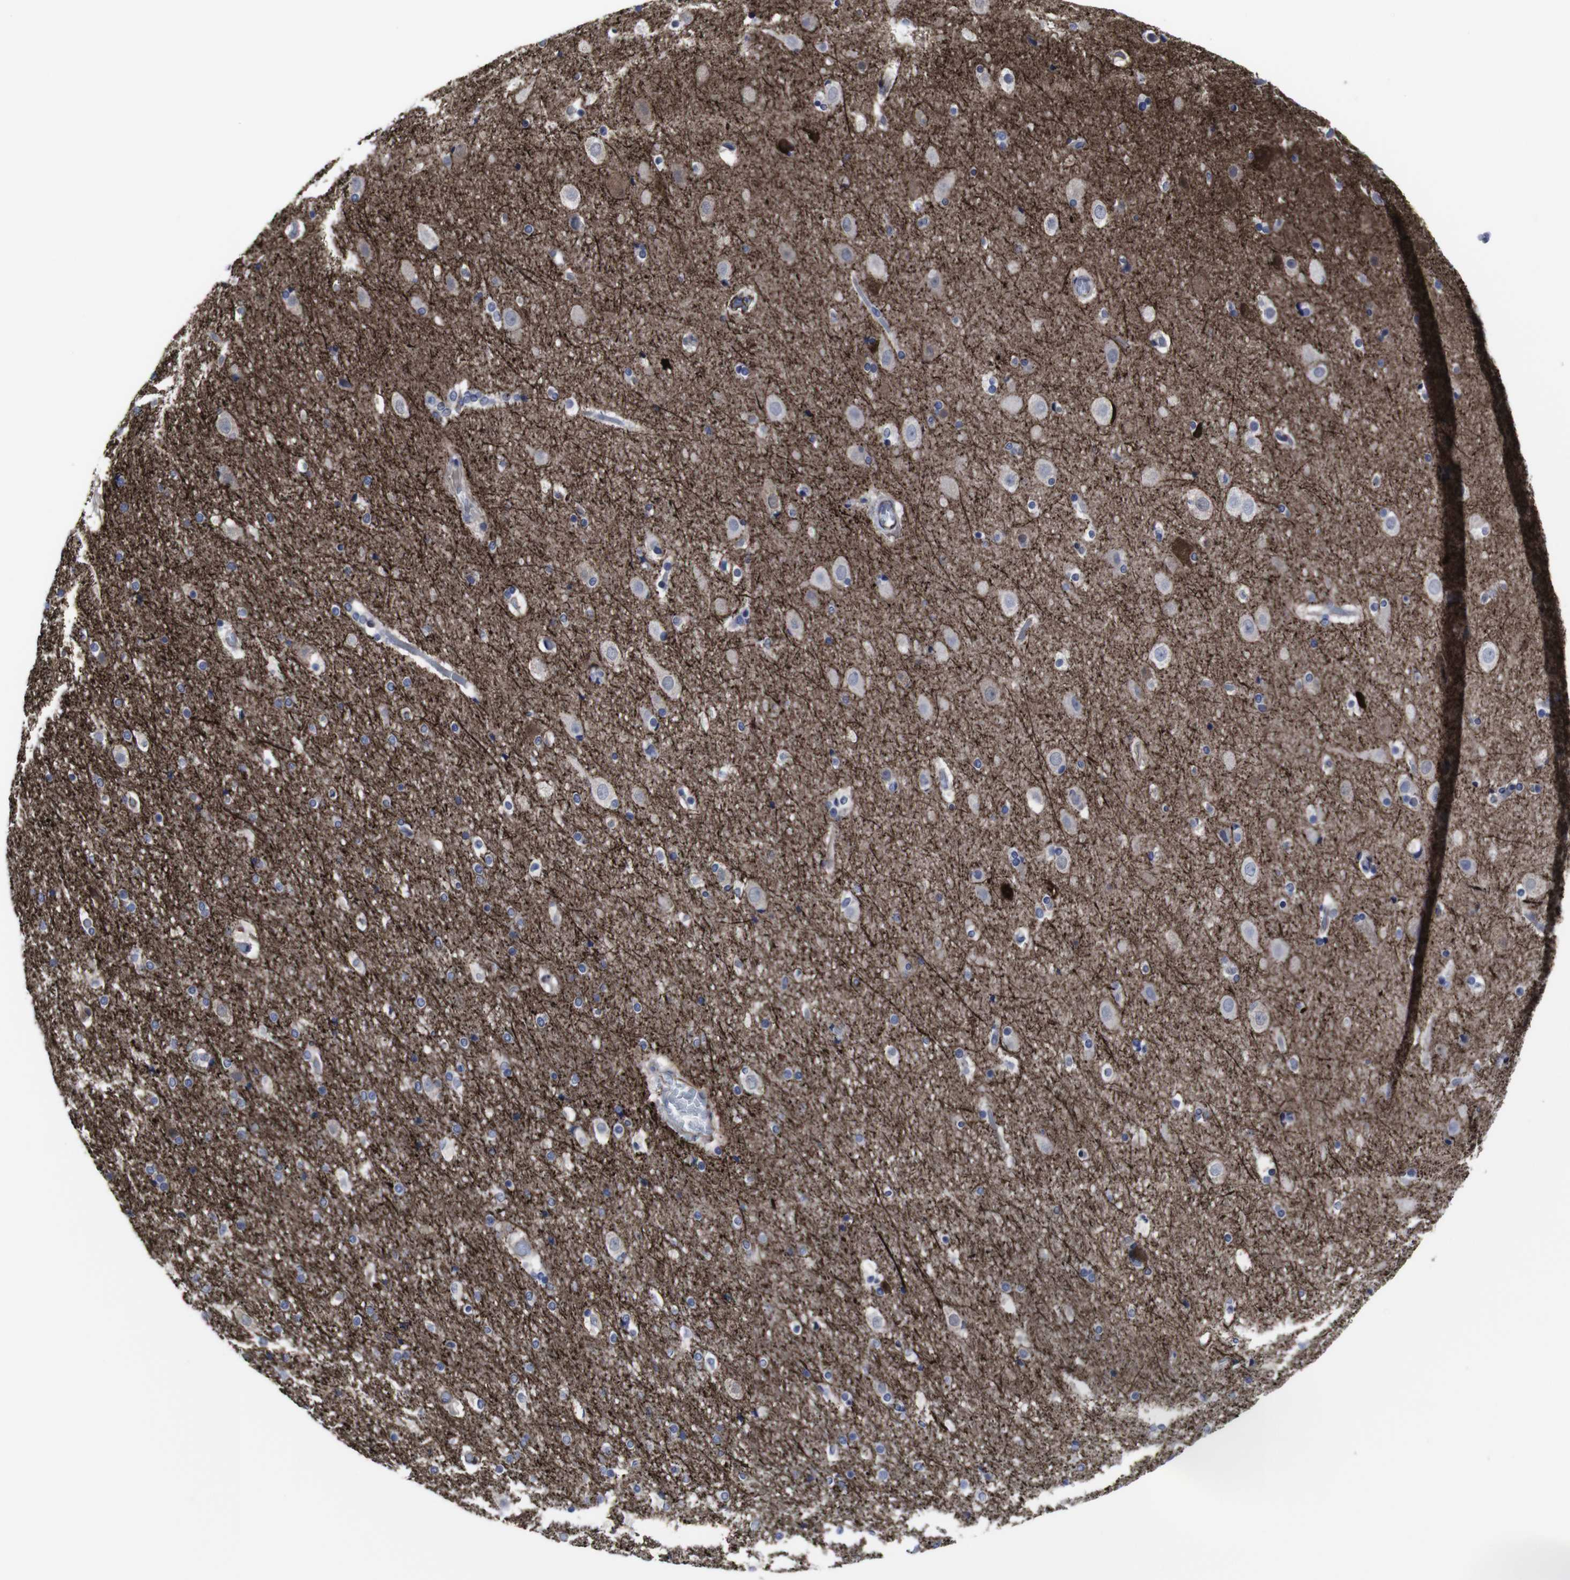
{"staining": {"intensity": "negative", "quantity": "none", "location": "none"}, "tissue": "cerebral cortex", "cell_type": "Endothelial cells", "image_type": "normal", "snomed": [{"axis": "morphology", "description": "Normal tissue, NOS"}, {"axis": "topography", "description": "Cerebral cortex"}], "caption": "Immunohistochemical staining of normal cerebral cortex demonstrates no significant staining in endothelial cells.", "gene": "SNCG", "patient": {"sex": "male", "age": 57}}